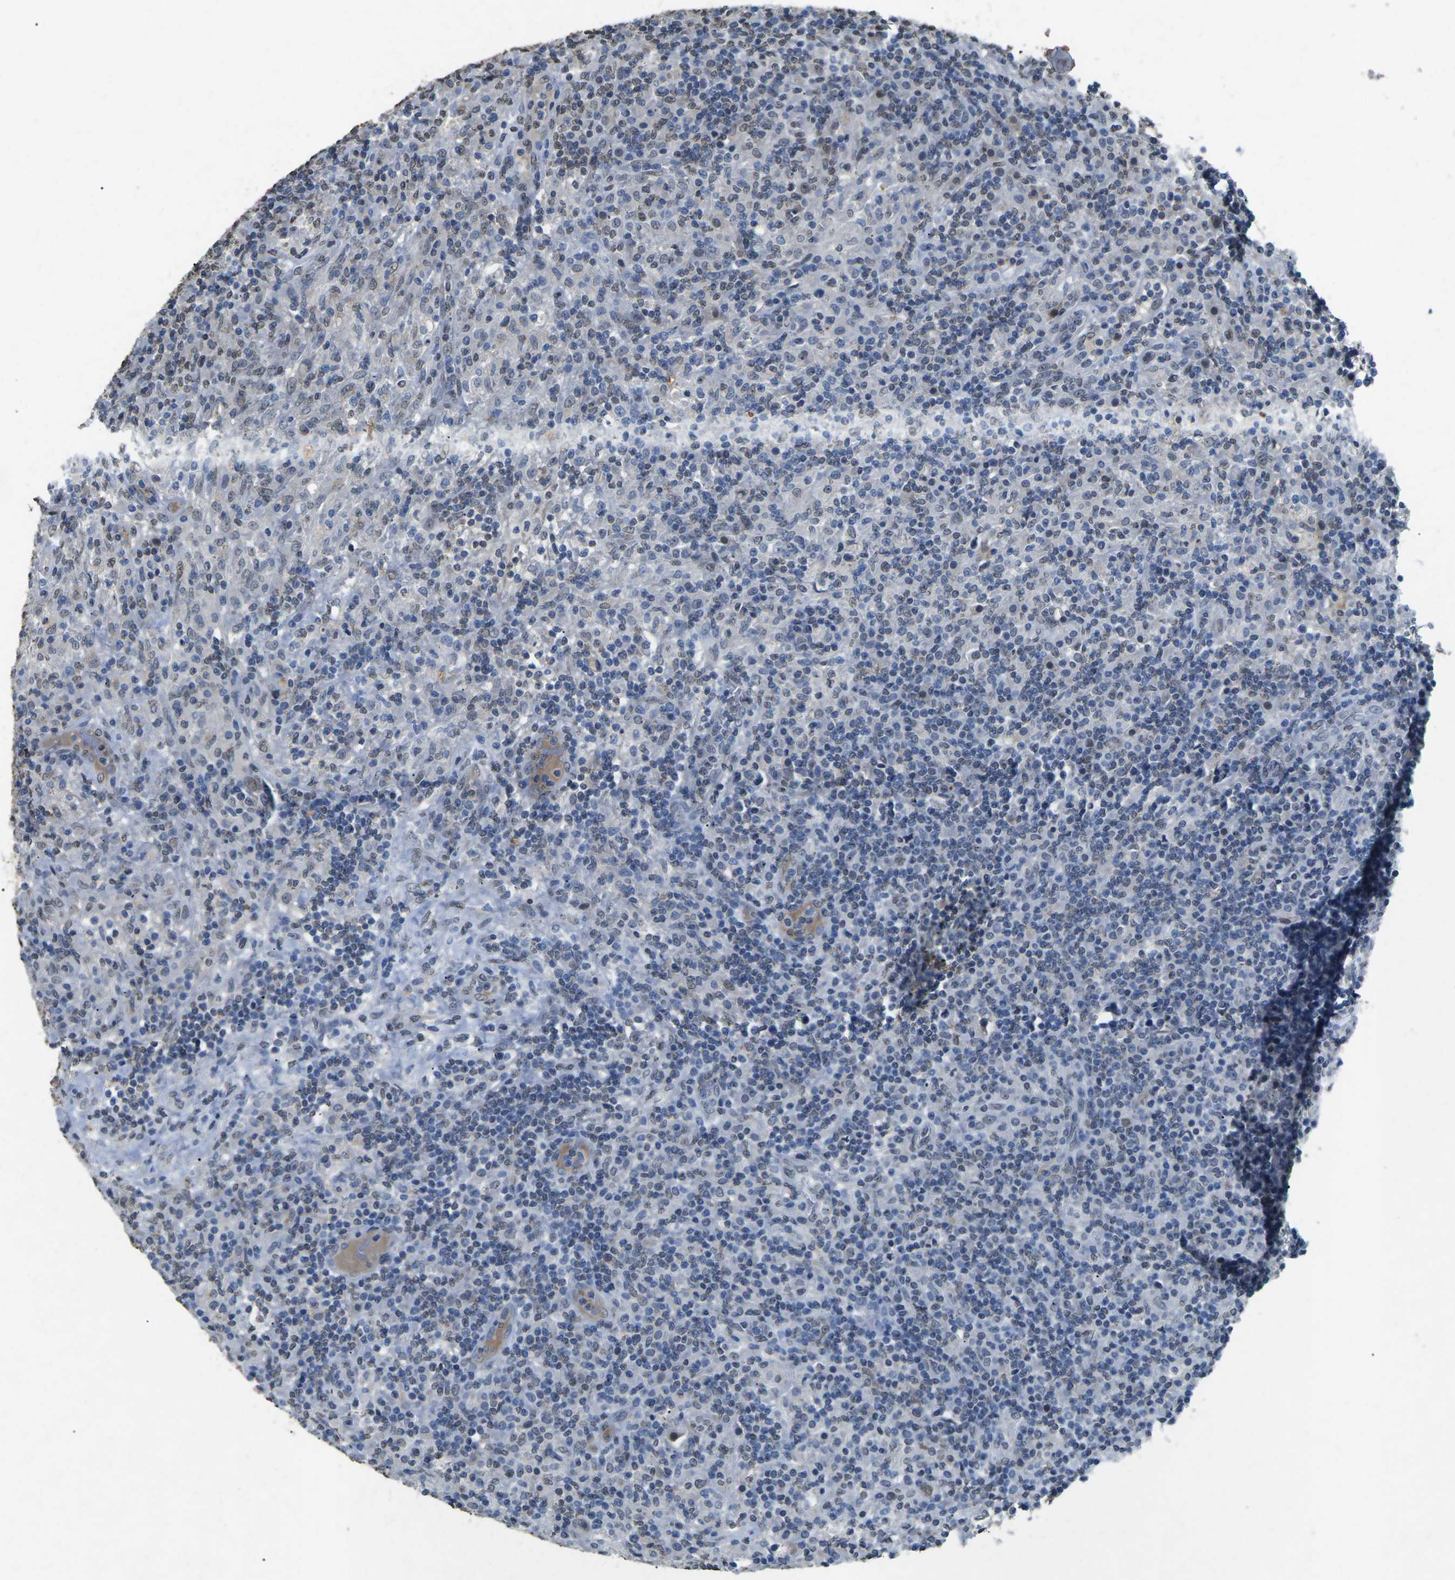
{"staining": {"intensity": "weak", "quantity": "<25%", "location": "nuclear"}, "tissue": "lymphoma", "cell_type": "Tumor cells", "image_type": "cancer", "snomed": [{"axis": "morphology", "description": "Hodgkin's disease, NOS"}, {"axis": "topography", "description": "Lymph node"}], "caption": "This is a micrograph of immunohistochemistry staining of Hodgkin's disease, which shows no expression in tumor cells.", "gene": "SCNN1B", "patient": {"sex": "male", "age": 70}}